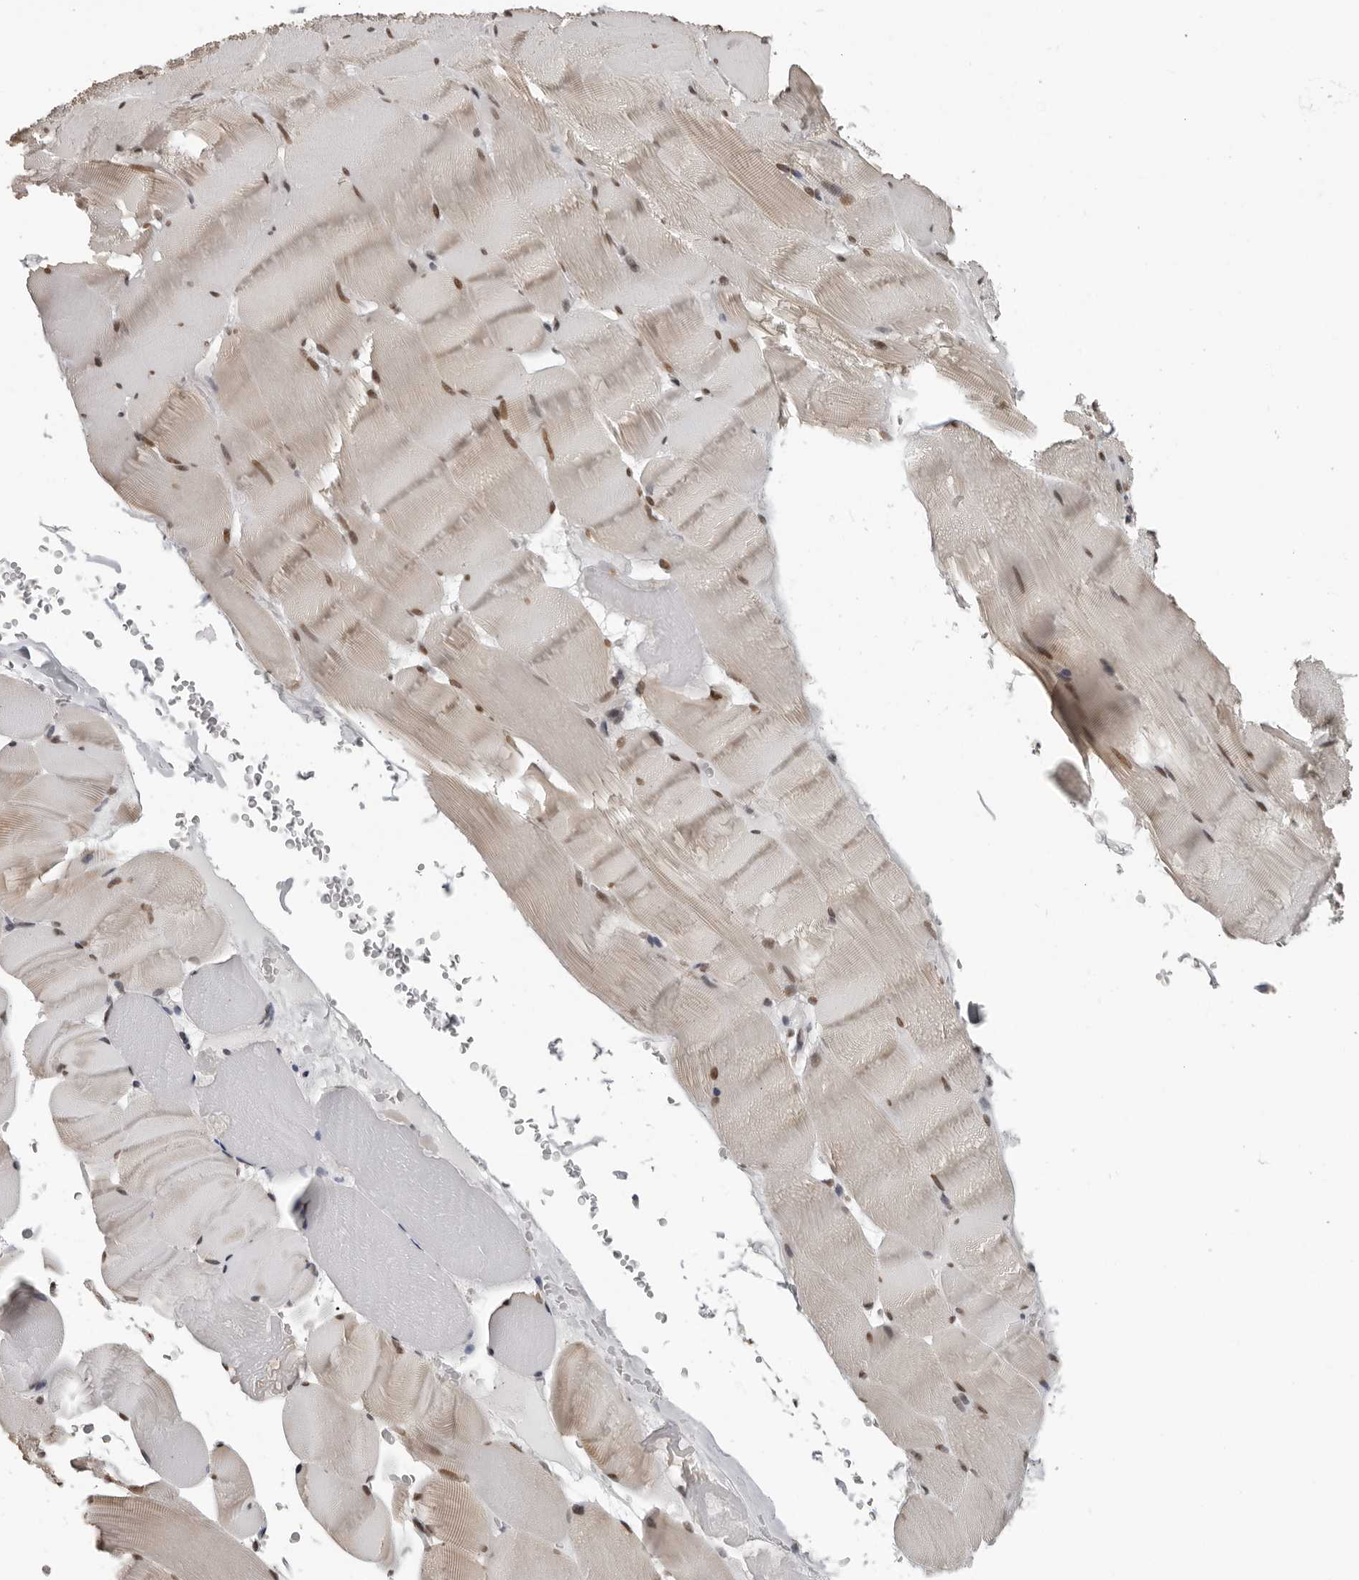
{"staining": {"intensity": "moderate", "quantity": ">75%", "location": "cytoplasmic/membranous,nuclear"}, "tissue": "skeletal muscle", "cell_type": "Myocytes", "image_type": "normal", "snomed": [{"axis": "morphology", "description": "Normal tissue, NOS"}, {"axis": "topography", "description": "Skeletal muscle"}], "caption": "Skeletal muscle stained with IHC exhibits moderate cytoplasmic/membranous,nuclear positivity in about >75% of myocytes.", "gene": "ORC1", "patient": {"sex": "male", "age": 62}}